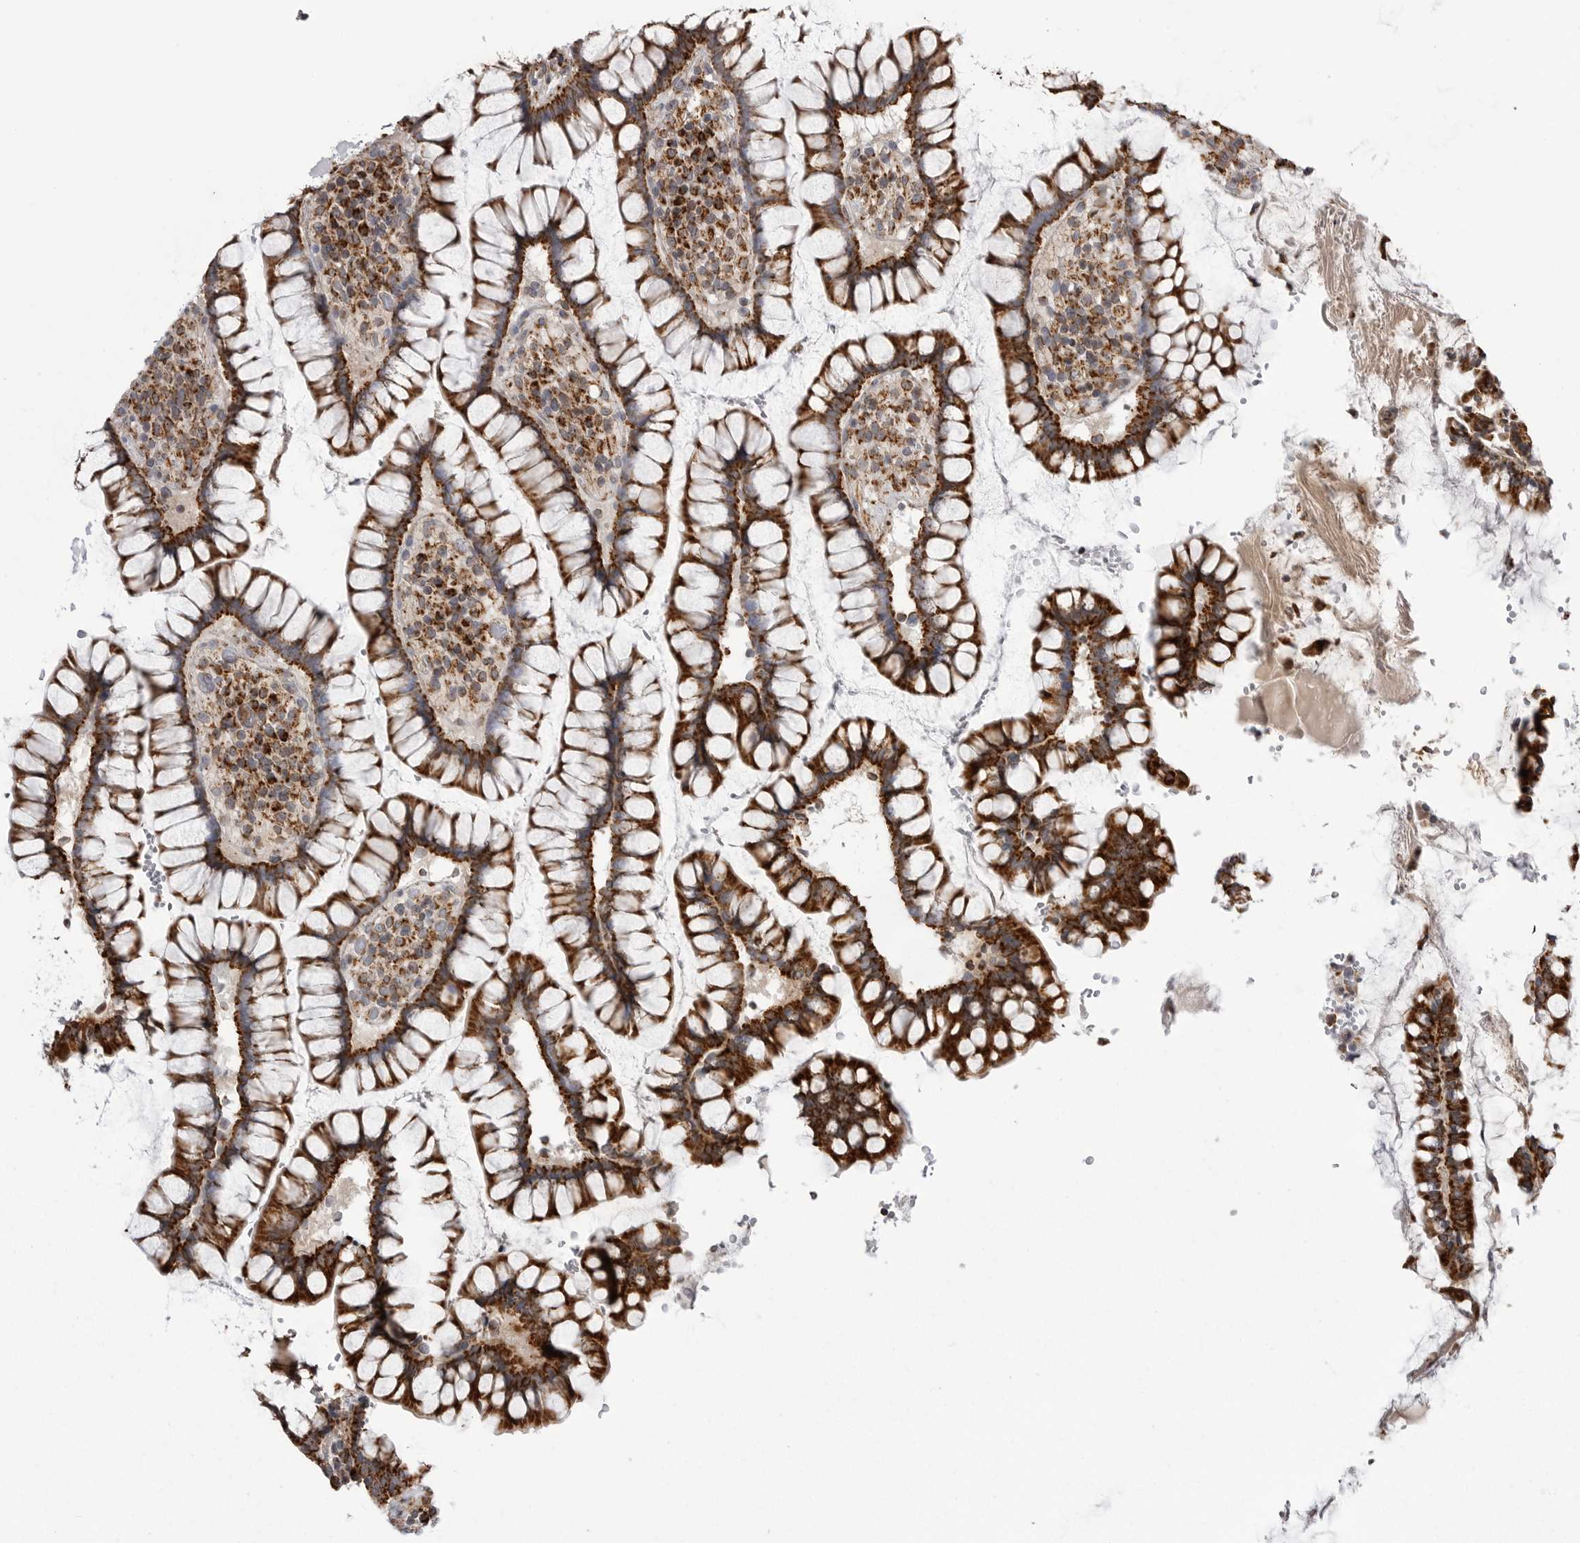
{"staining": {"intensity": "strong", "quantity": ">75%", "location": "cytoplasmic/membranous"}, "tissue": "colon", "cell_type": "Endothelial cells", "image_type": "normal", "snomed": [{"axis": "morphology", "description": "Normal tissue, NOS"}, {"axis": "topography", "description": "Colon"}], "caption": "Endothelial cells demonstrate high levels of strong cytoplasmic/membranous expression in about >75% of cells in benign human colon.", "gene": "FH", "patient": {"sex": "female", "age": 79}}